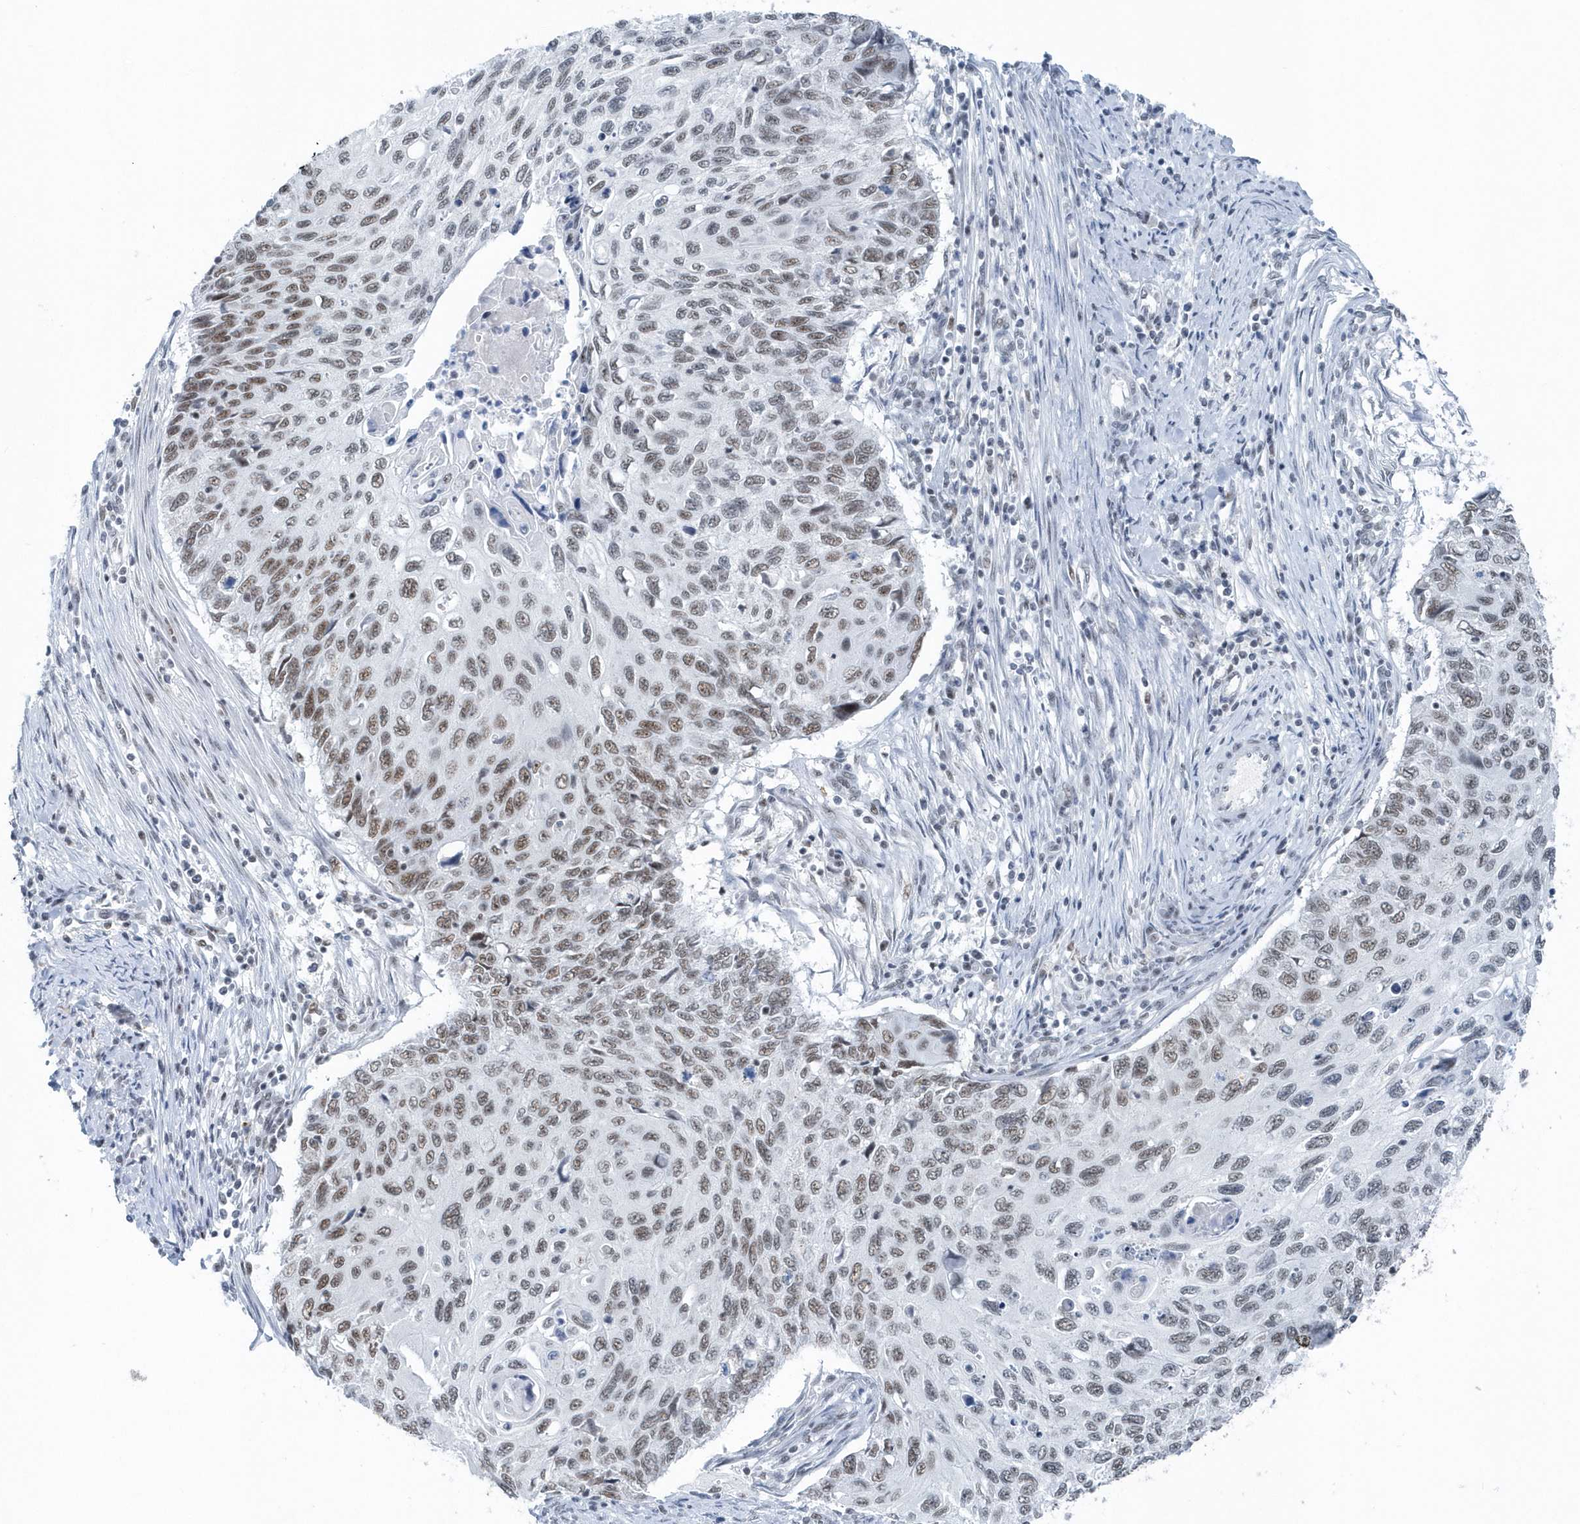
{"staining": {"intensity": "moderate", "quantity": "25%-75%", "location": "nuclear"}, "tissue": "cervical cancer", "cell_type": "Tumor cells", "image_type": "cancer", "snomed": [{"axis": "morphology", "description": "Squamous cell carcinoma, NOS"}, {"axis": "topography", "description": "Cervix"}], "caption": "Immunohistochemical staining of human cervical cancer reveals moderate nuclear protein positivity in approximately 25%-75% of tumor cells.", "gene": "FIP1L1", "patient": {"sex": "female", "age": 70}}